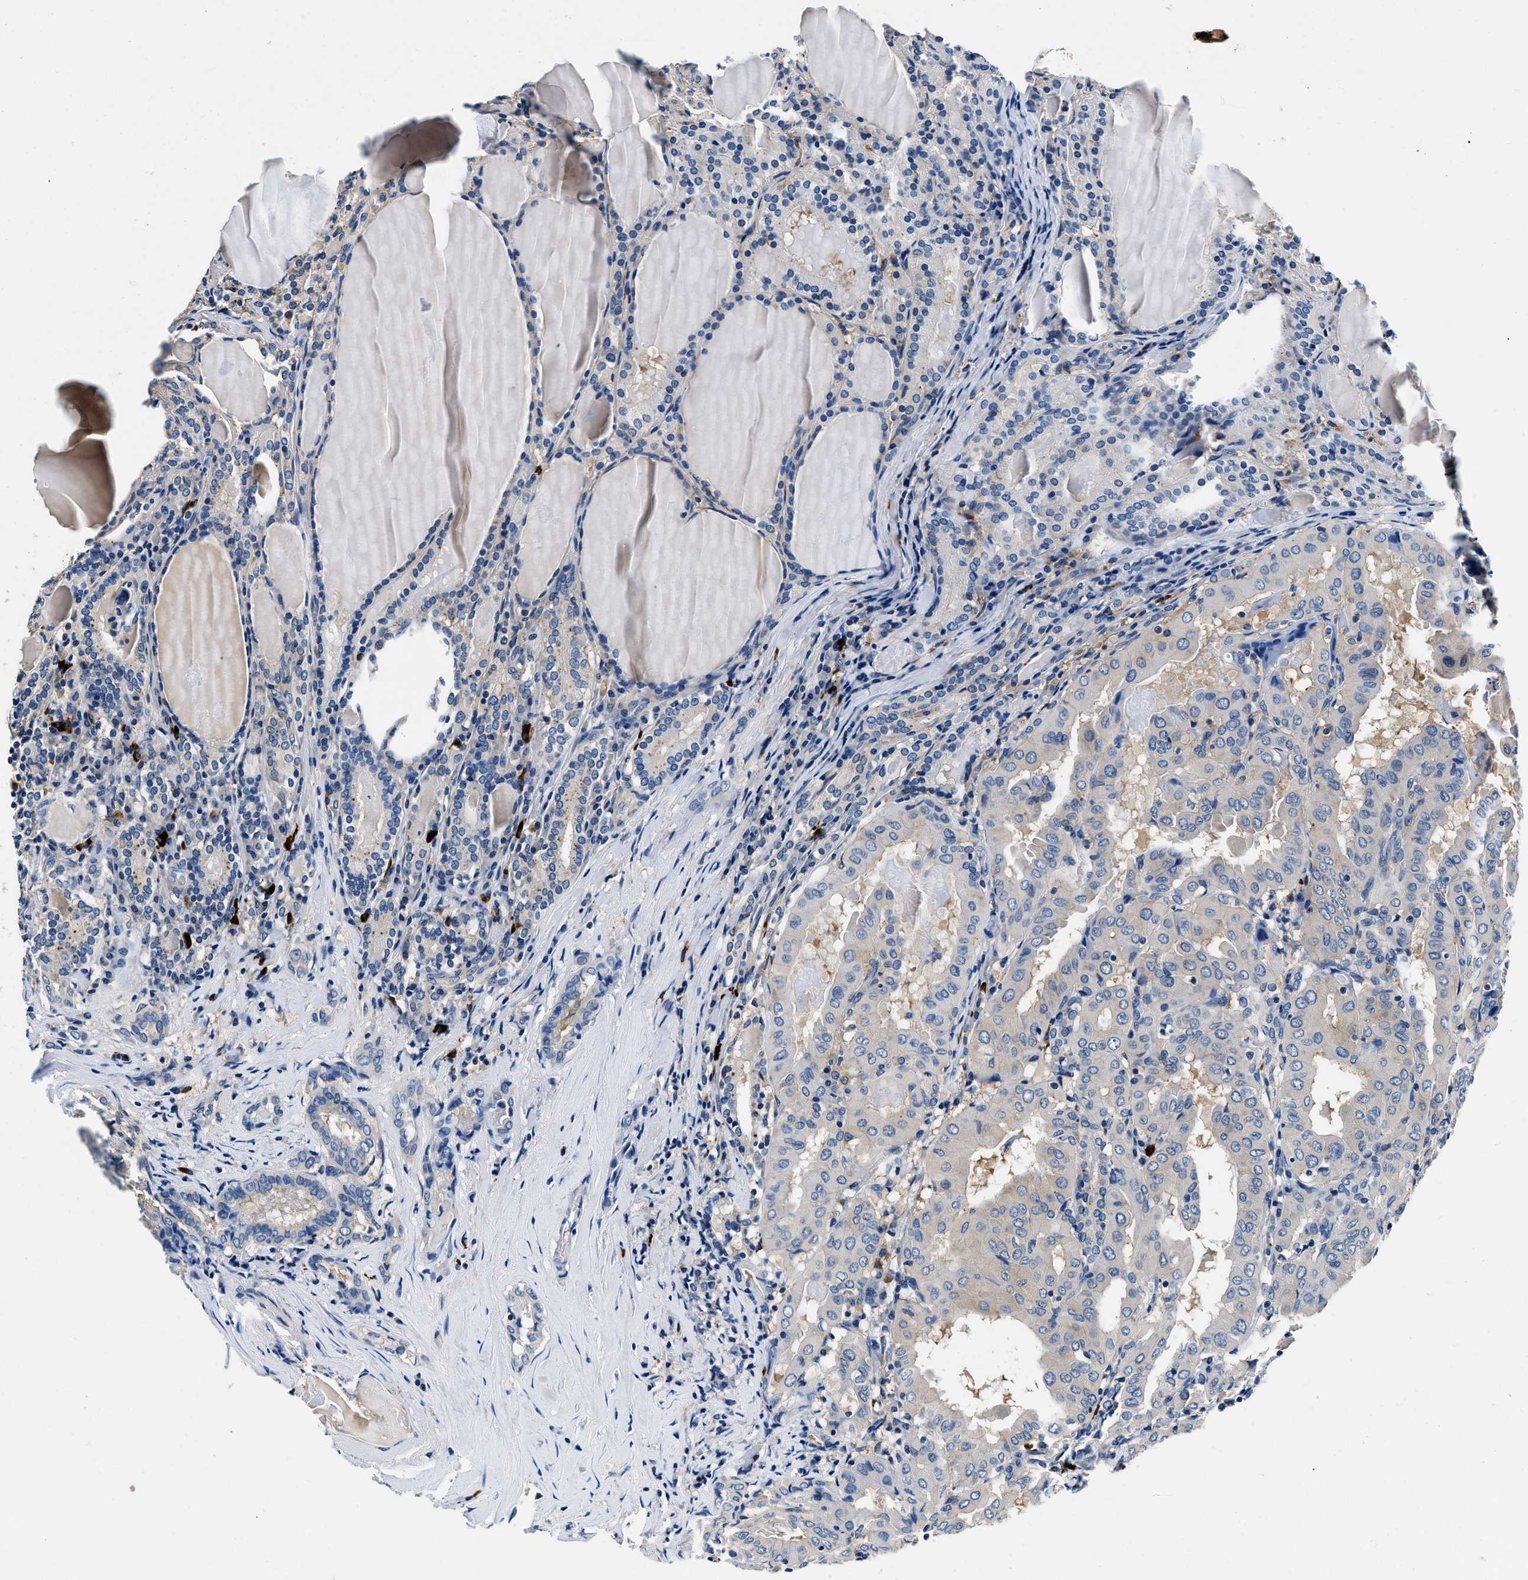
{"staining": {"intensity": "negative", "quantity": "none", "location": "none"}, "tissue": "thyroid cancer", "cell_type": "Tumor cells", "image_type": "cancer", "snomed": [{"axis": "morphology", "description": "Papillary adenocarcinoma, NOS"}, {"axis": "topography", "description": "Thyroid gland"}], "caption": "Immunohistochemistry of thyroid cancer exhibits no staining in tumor cells.", "gene": "ZFAND3", "patient": {"sex": "female", "age": 42}}